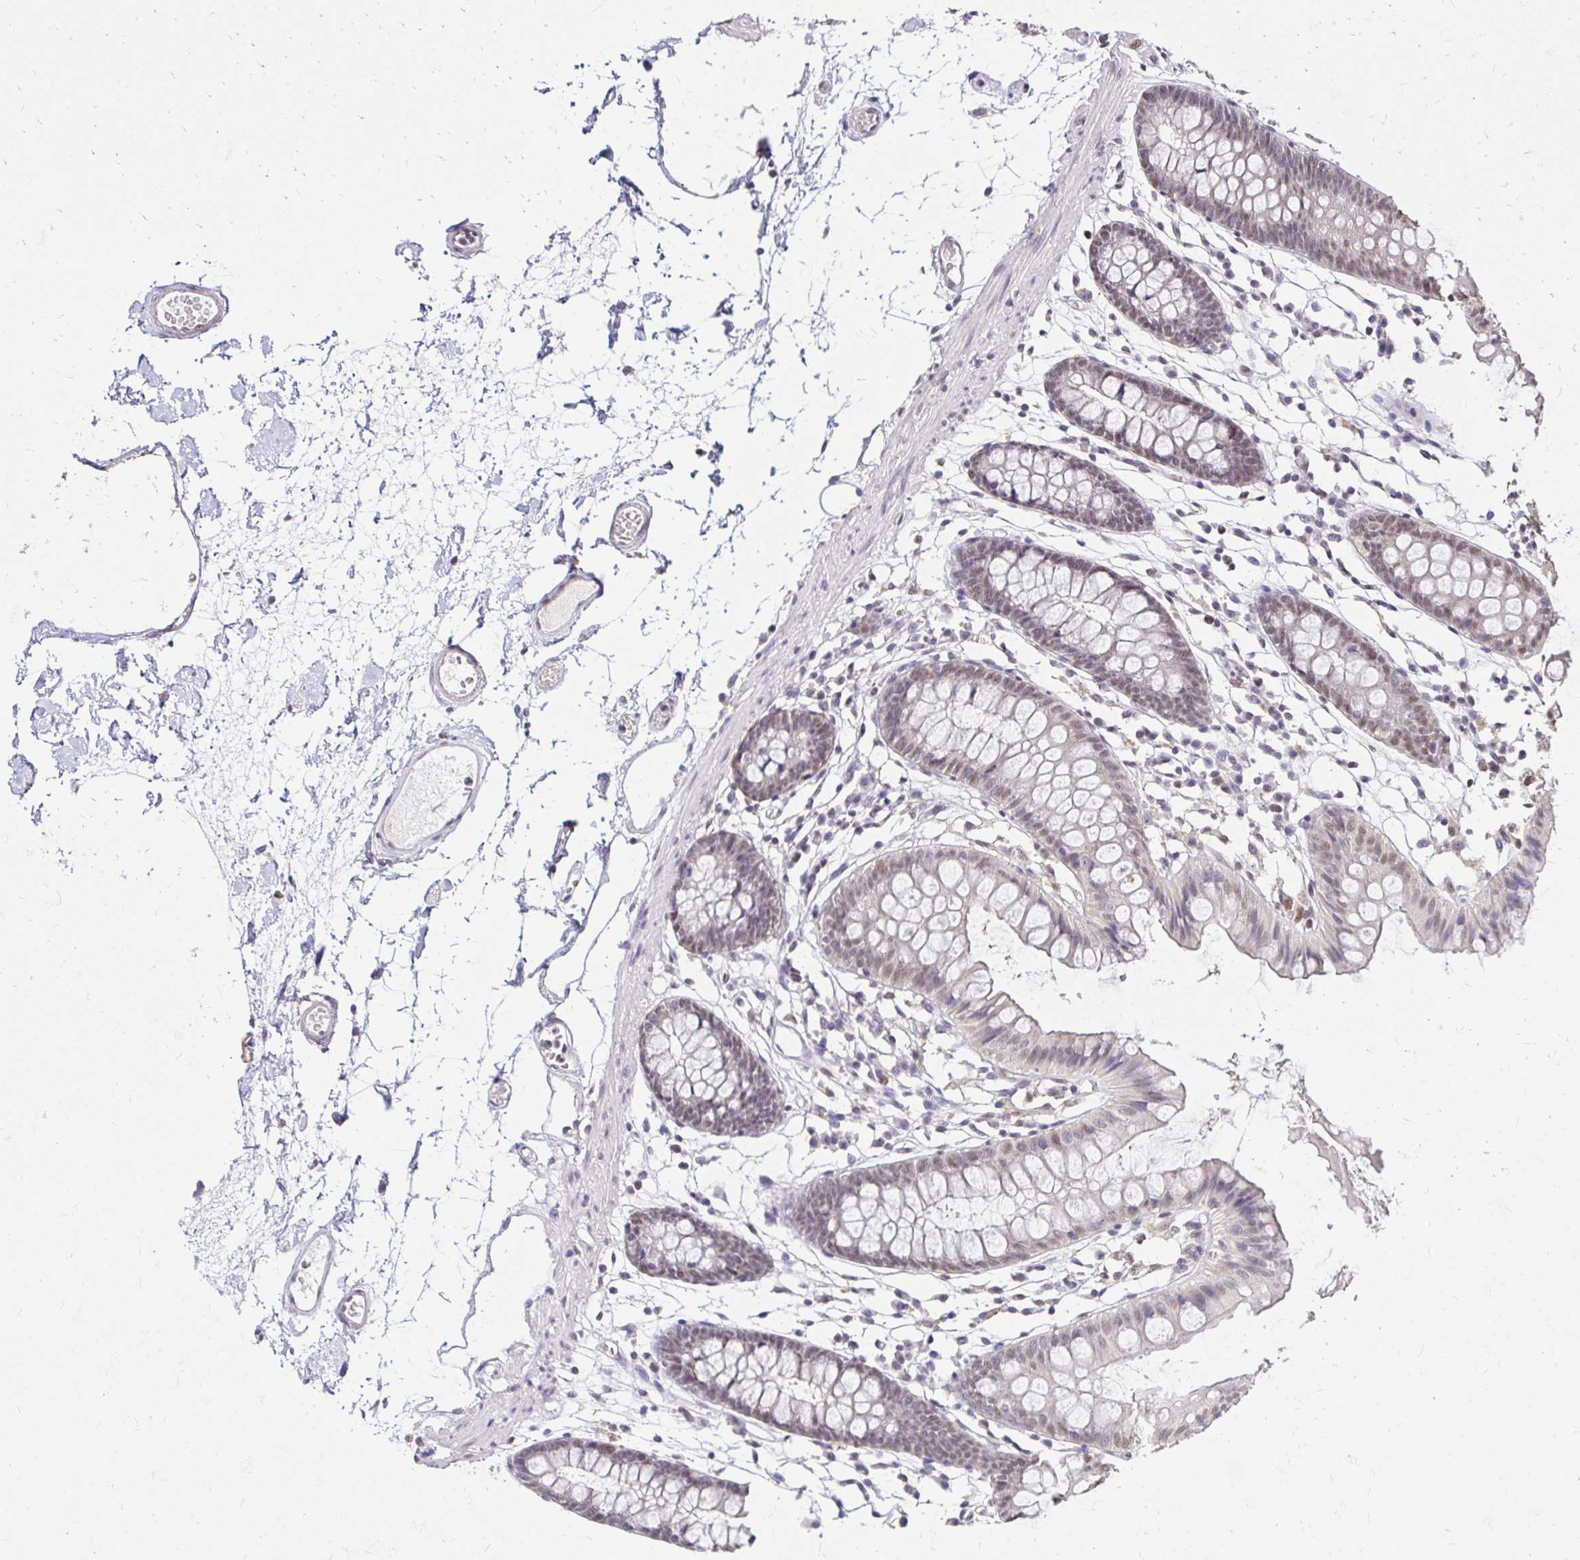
{"staining": {"intensity": "negative", "quantity": "none", "location": "none"}, "tissue": "colon", "cell_type": "Endothelial cells", "image_type": "normal", "snomed": [{"axis": "morphology", "description": "Normal tissue, NOS"}, {"axis": "topography", "description": "Colon"}], "caption": "This image is of benign colon stained with immunohistochemistry (IHC) to label a protein in brown with the nuclei are counter-stained blue. There is no staining in endothelial cells. The staining is performed using DAB (3,3'-diaminobenzidine) brown chromogen with nuclei counter-stained in using hematoxylin.", "gene": "RIMS4", "patient": {"sex": "female", "age": 84}}